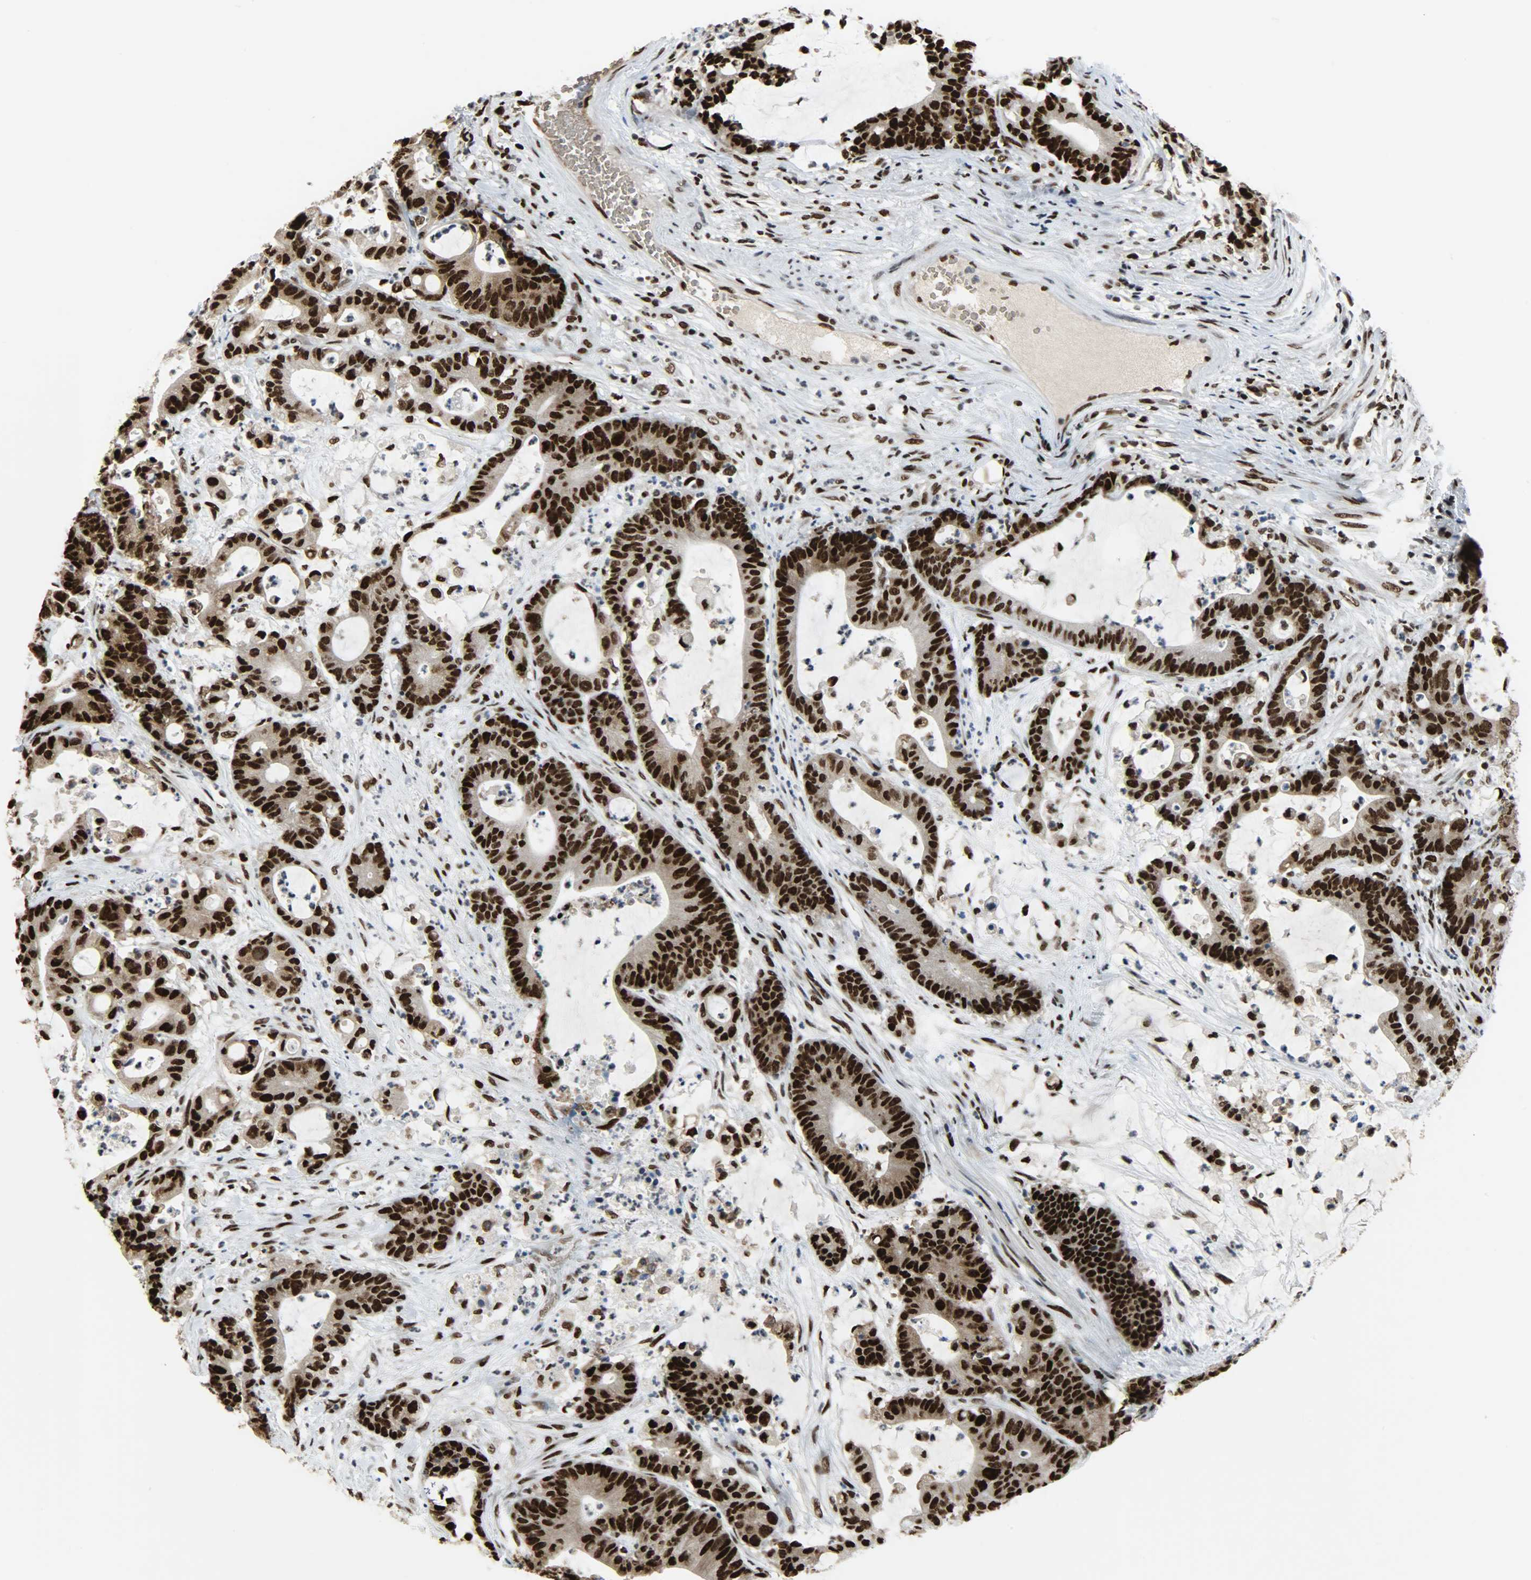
{"staining": {"intensity": "strong", "quantity": ">75%", "location": "cytoplasmic/membranous,nuclear"}, "tissue": "colorectal cancer", "cell_type": "Tumor cells", "image_type": "cancer", "snomed": [{"axis": "morphology", "description": "Adenocarcinoma, NOS"}, {"axis": "topography", "description": "Colon"}], "caption": "Protein analysis of adenocarcinoma (colorectal) tissue demonstrates strong cytoplasmic/membranous and nuclear expression in approximately >75% of tumor cells. The protein of interest is stained brown, and the nuclei are stained in blue (DAB (3,3'-diaminobenzidine) IHC with brightfield microscopy, high magnification).", "gene": "SNAI1", "patient": {"sex": "female", "age": 84}}